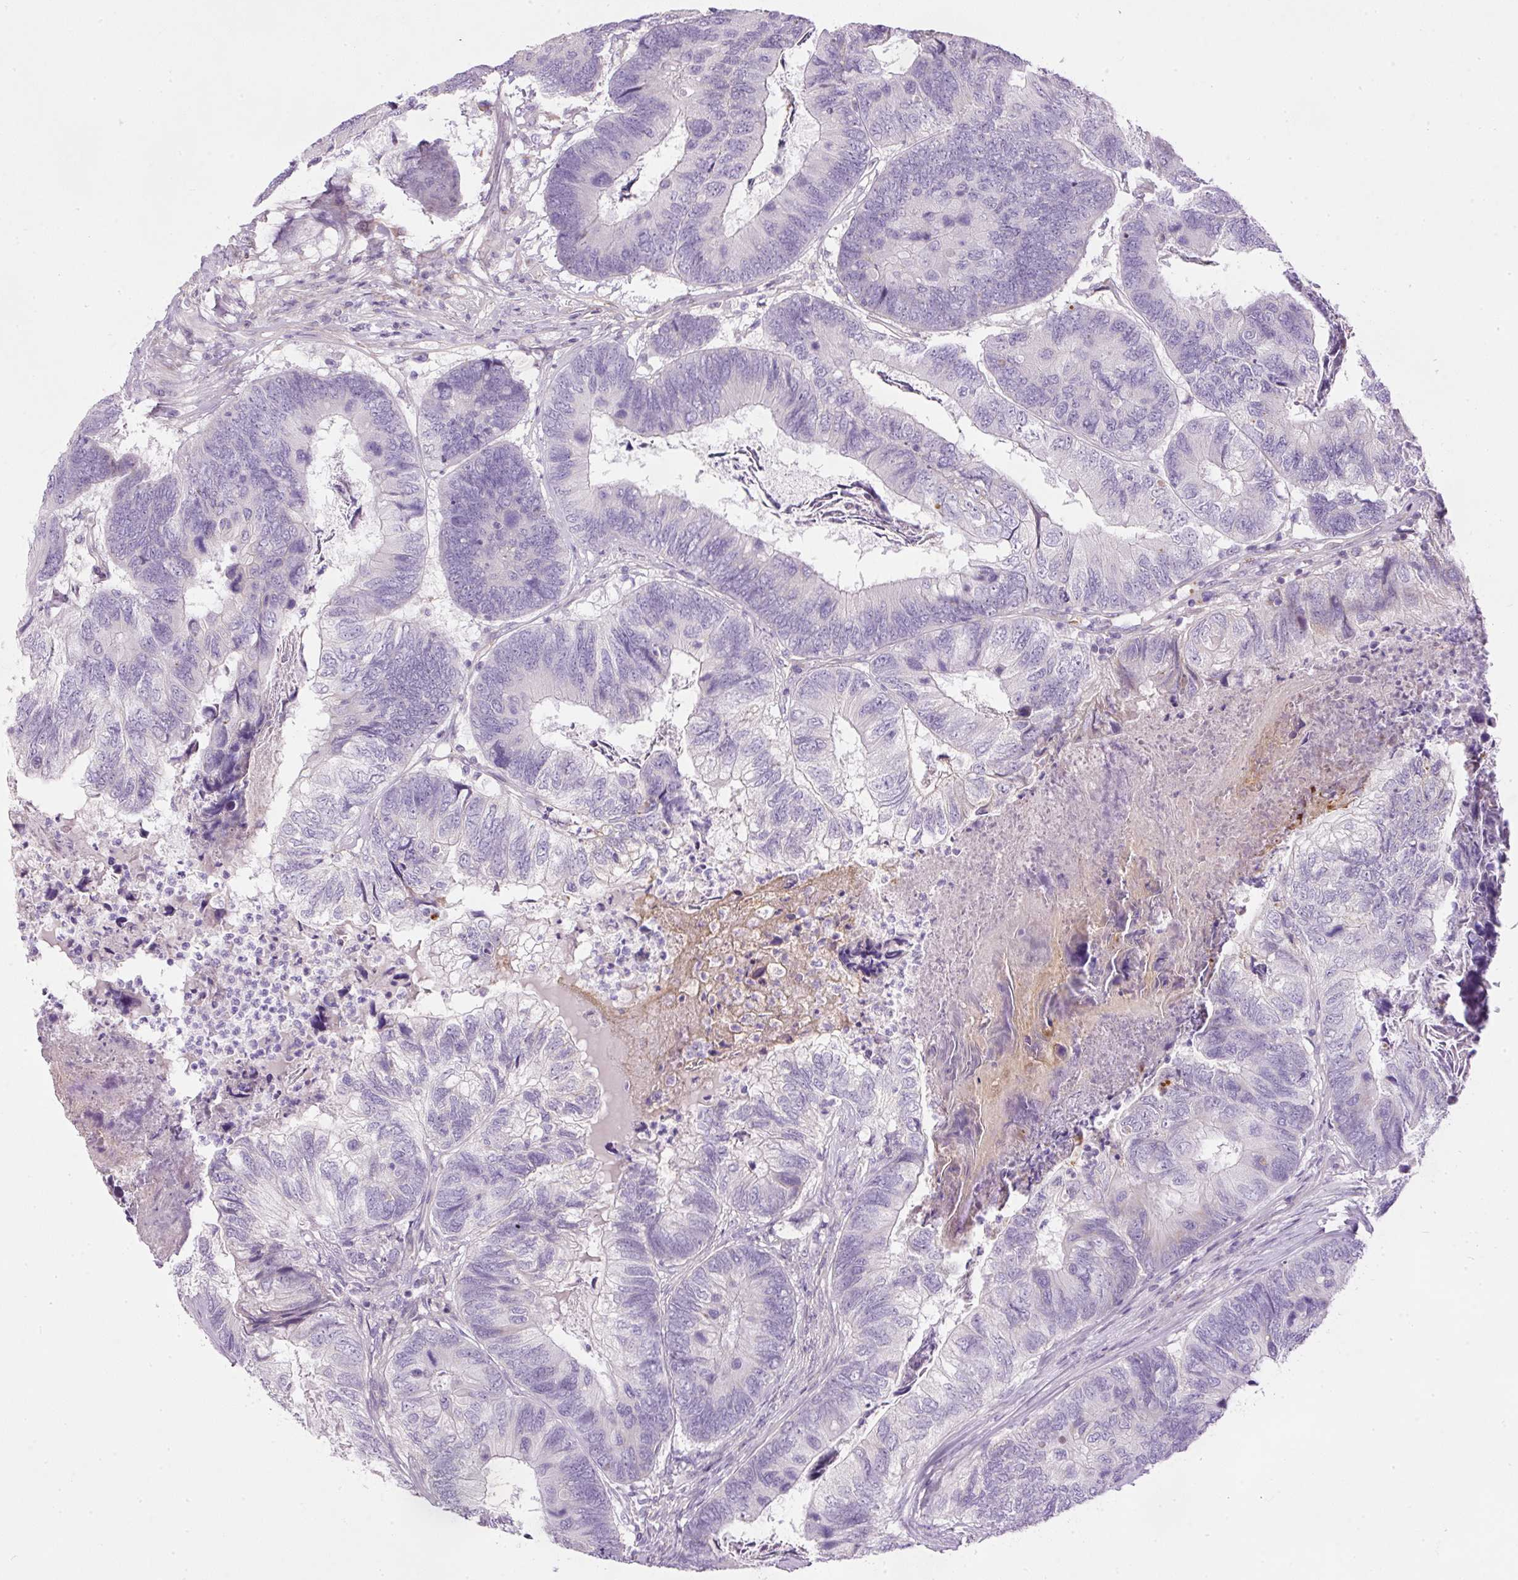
{"staining": {"intensity": "negative", "quantity": "none", "location": "none"}, "tissue": "colorectal cancer", "cell_type": "Tumor cells", "image_type": "cancer", "snomed": [{"axis": "morphology", "description": "Adenocarcinoma, NOS"}, {"axis": "topography", "description": "Colon"}], "caption": "An immunohistochemistry image of colorectal cancer is shown. There is no staining in tumor cells of colorectal cancer. Nuclei are stained in blue.", "gene": "KPNA5", "patient": {"sex": "female", "age": 67}}